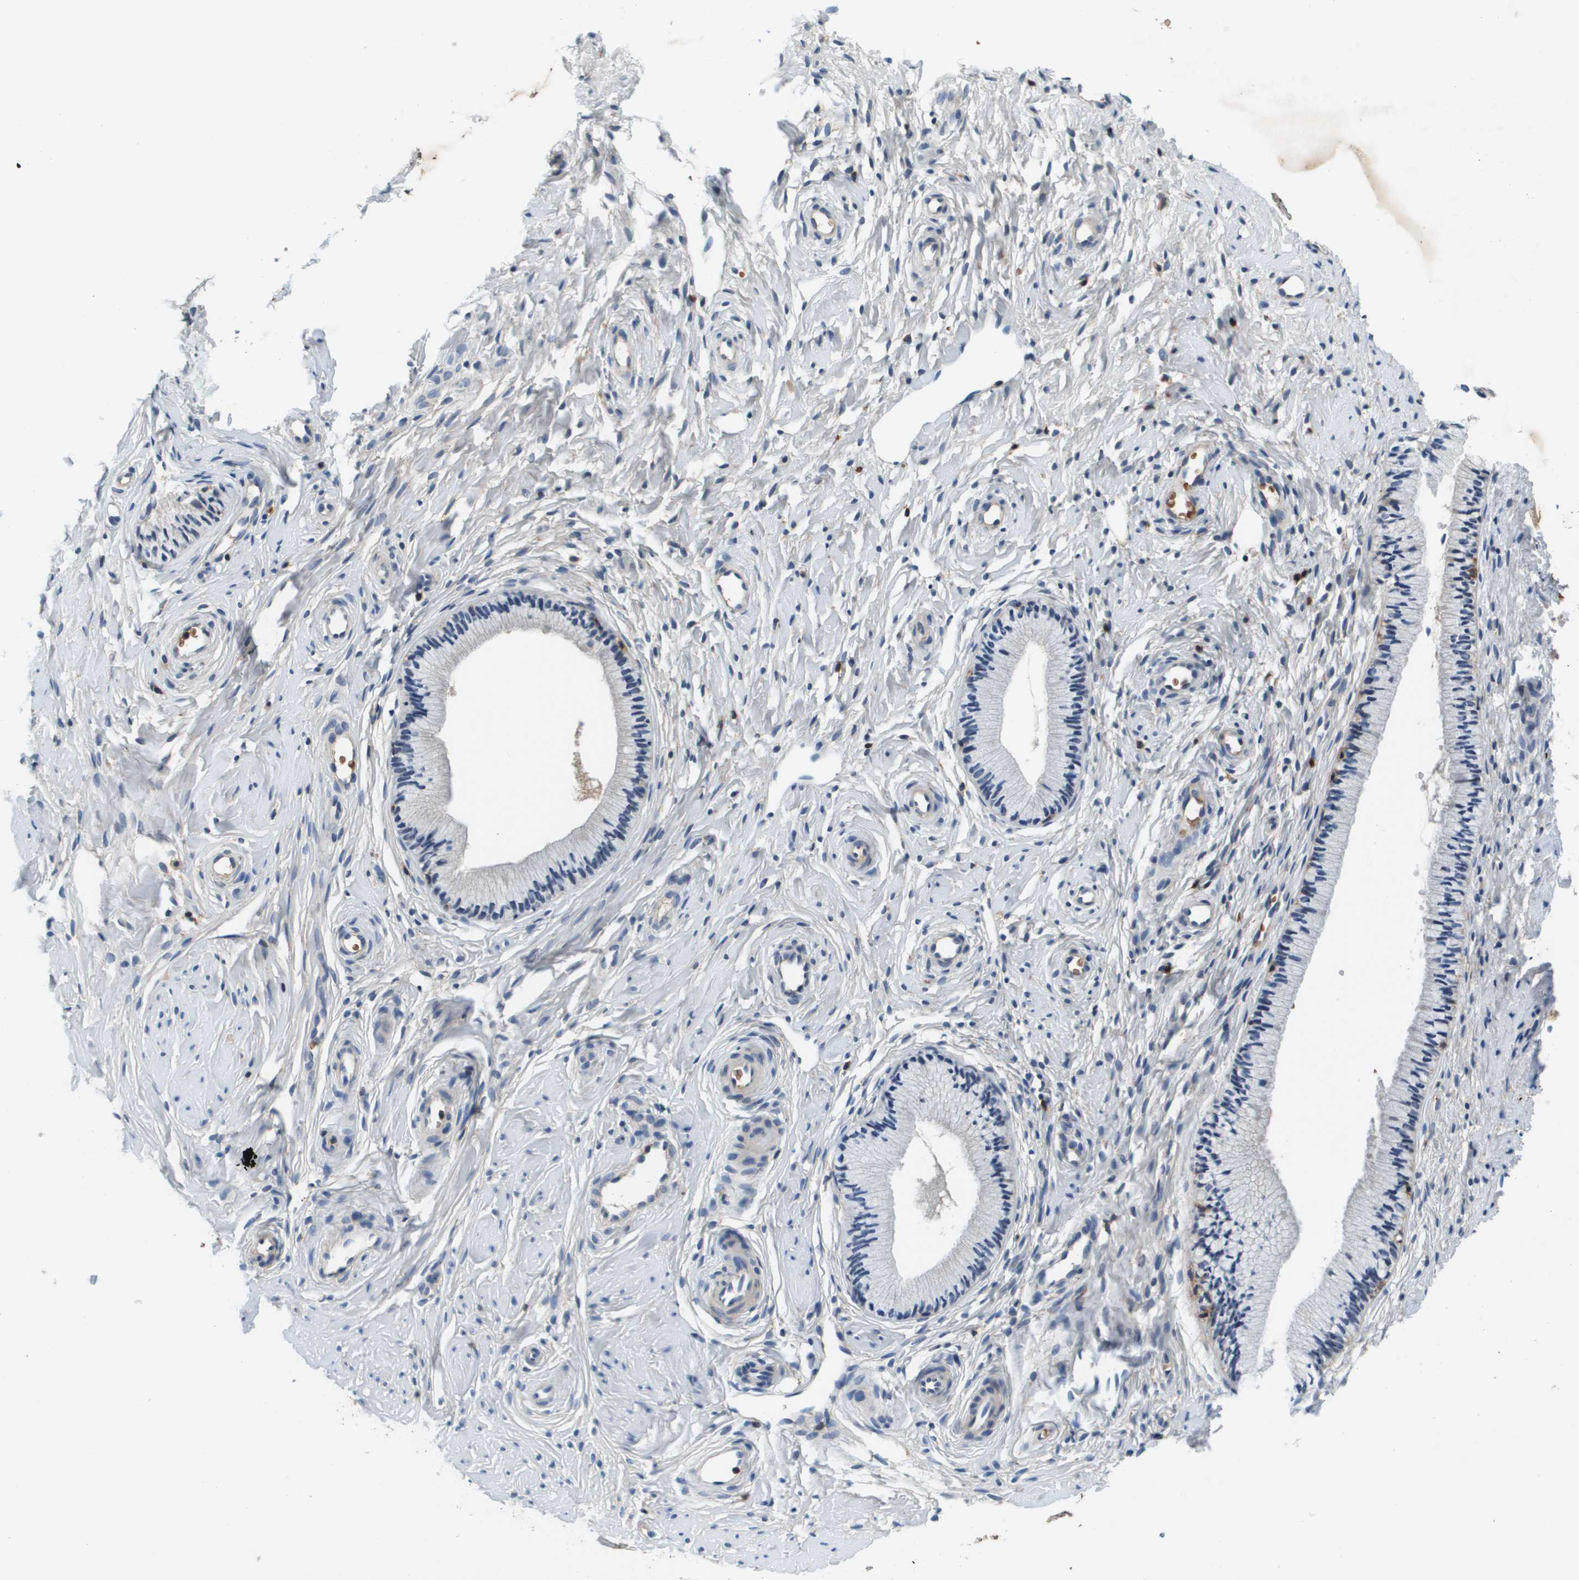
{"staining": {"intensity": "moderate", "quantity": "<25%", "location": "cytoplasmic/membranous"}, "tissue": "cervix", "cell_type": "Glandular cells", "image_type": "normal", "snomed": [{"axis": "morphology", "description": "Normal tissue, NOS"}, {"axis": "topography", "description": "Cervix"}], "caption": "Approximately <25% of glandular cells in unremarkable human cervix exhibit moderate cytoplasmic/membranous protein expression as visualized by brown immunohistochemical staining.", "gene": "KCNQ5", "patient": {"sex": "female", "age": 39}}